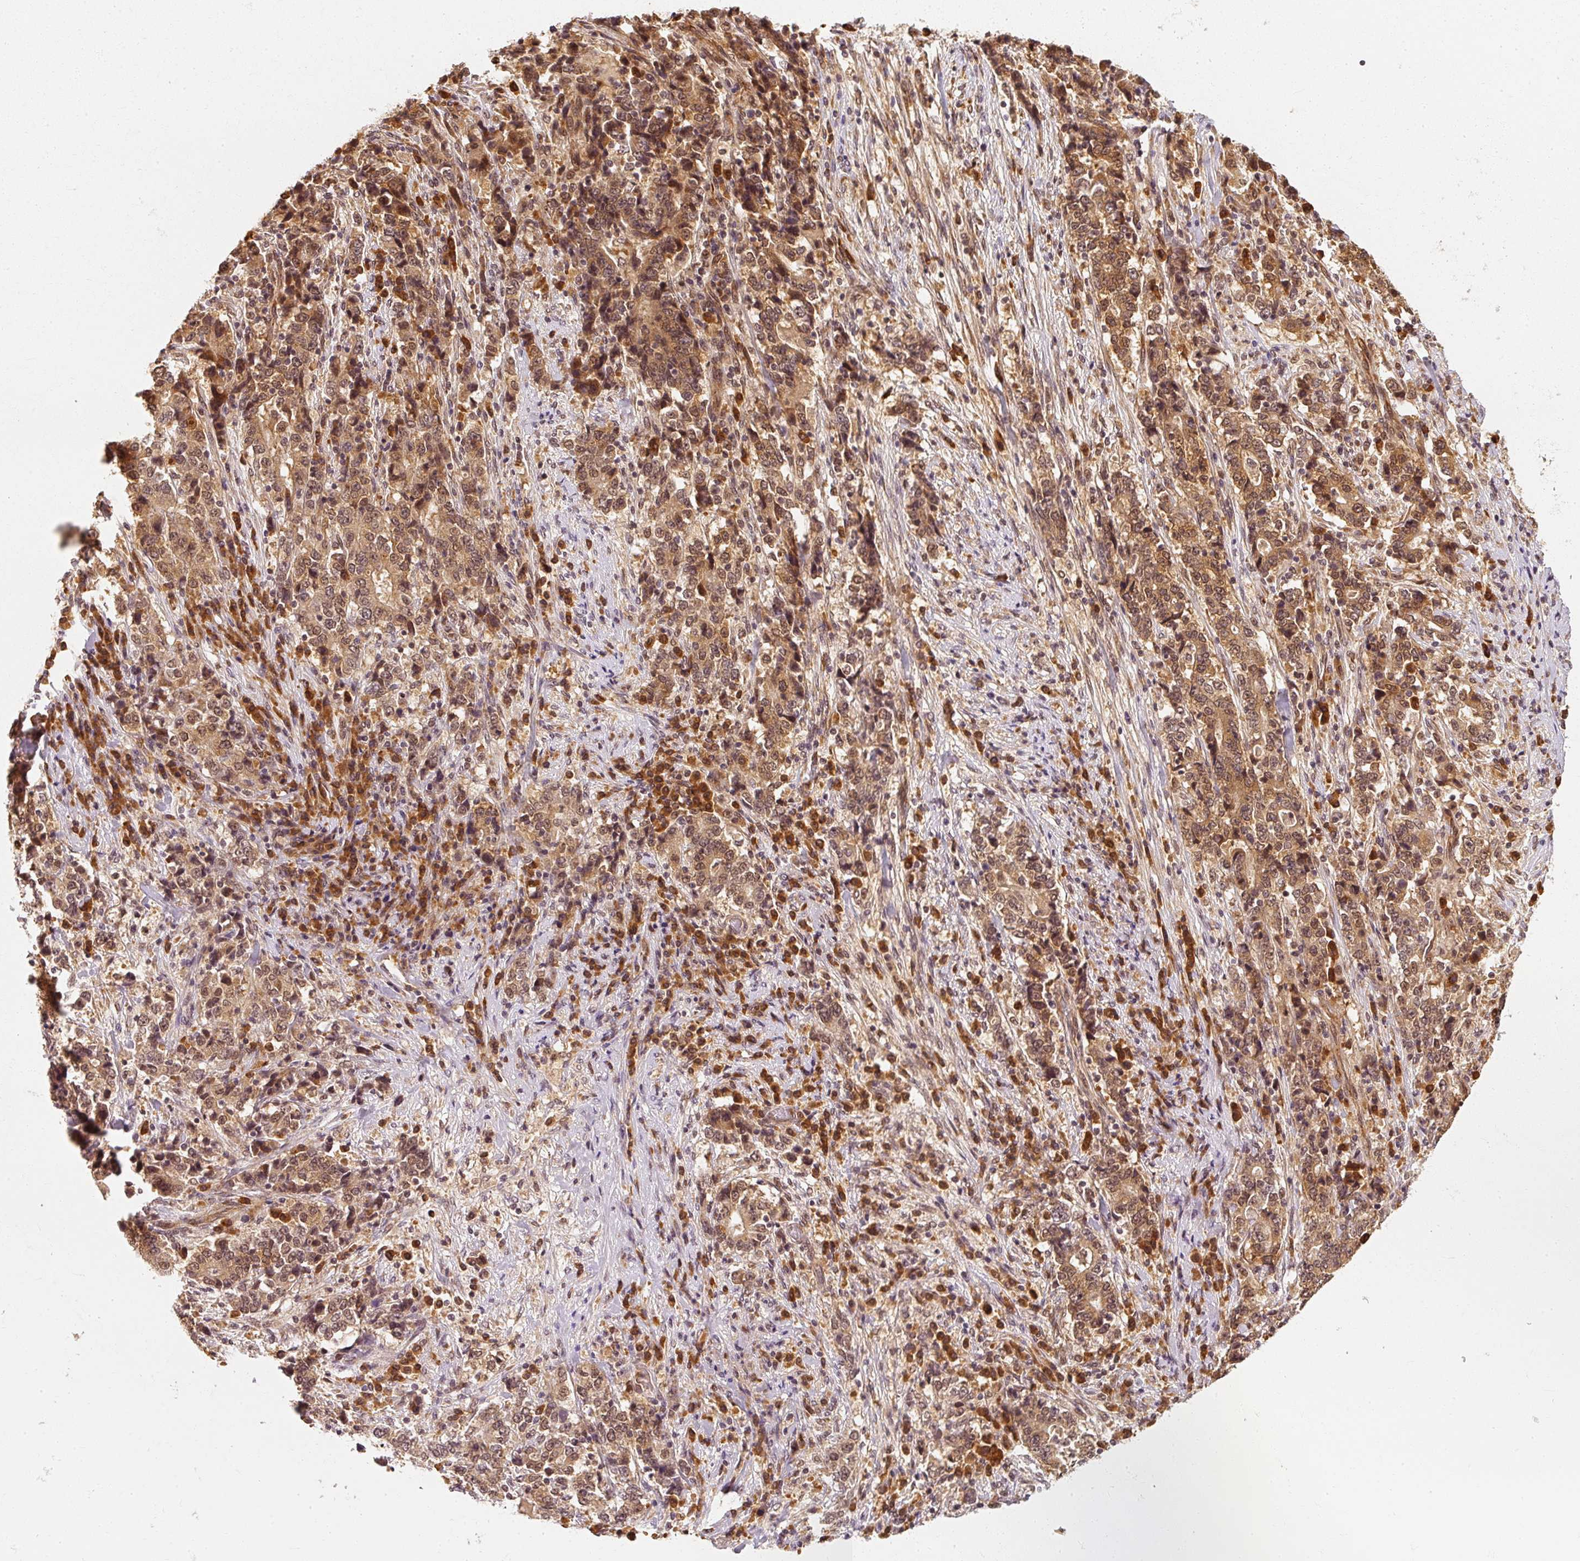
{"staining": {"intensity": "moderate", "quantity": ">75%", "location": "cytoplasmic/membranous"}, "tissue": "stomach cancer", "cell_type": "Tumor cells", "image_type": "cancer", "snomed": [{"axis": "morphology", "description": "Normal tissue, NOS"}, {"axis": "morphology", "description": "Adenocarcinoma, NOS"}, {"axis": "topography", "description": "Stomach, upper"}, {"axis": "topography", "description": "Stomach"}], "caption": "A medium amount of moderate cytoplasmic/membranous staining is identified in approximately >75% of tumor cells in stomach cancer (adenocarcinoma) tissue.", "gene": "EEF1A2", "patient": {"sex": "male", "age": 59}}